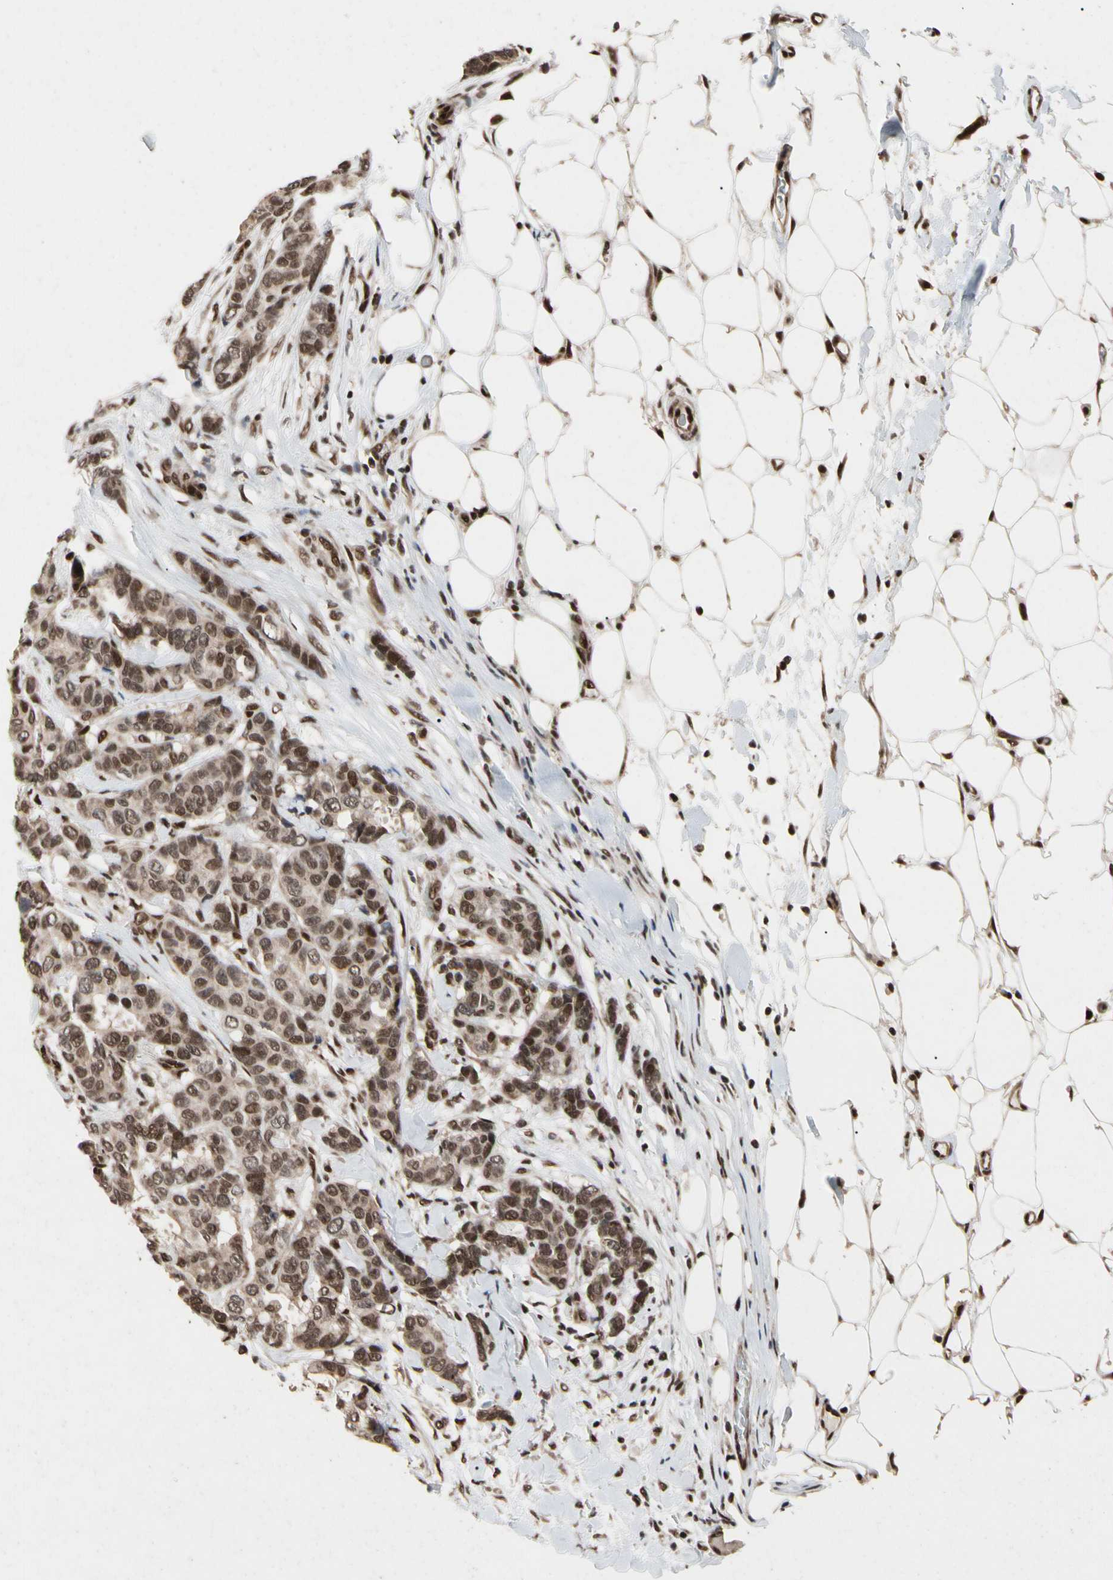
{"staining": {"intensity": "moderate", "quantity": ">75%", "location": "cytoplasmic/membranous,nuclear"}, "tissue": "breast cancer", "cell_type": "Tumor cells", "image_type": "cancer", "snomed": [{"axis": "morphology", "description": "Duct carcinoma"}, {"axis": "topography", "description": "Breast"}], "caption": "Moderate cytoplasmic/membranous and nuclear protein expression is seen in approximately >75% of tumor cells in breast cancer (infiltrating ductal carcinoma).", "gene": "FAM98B", "patient": {"sex": "female", "age": 87}}